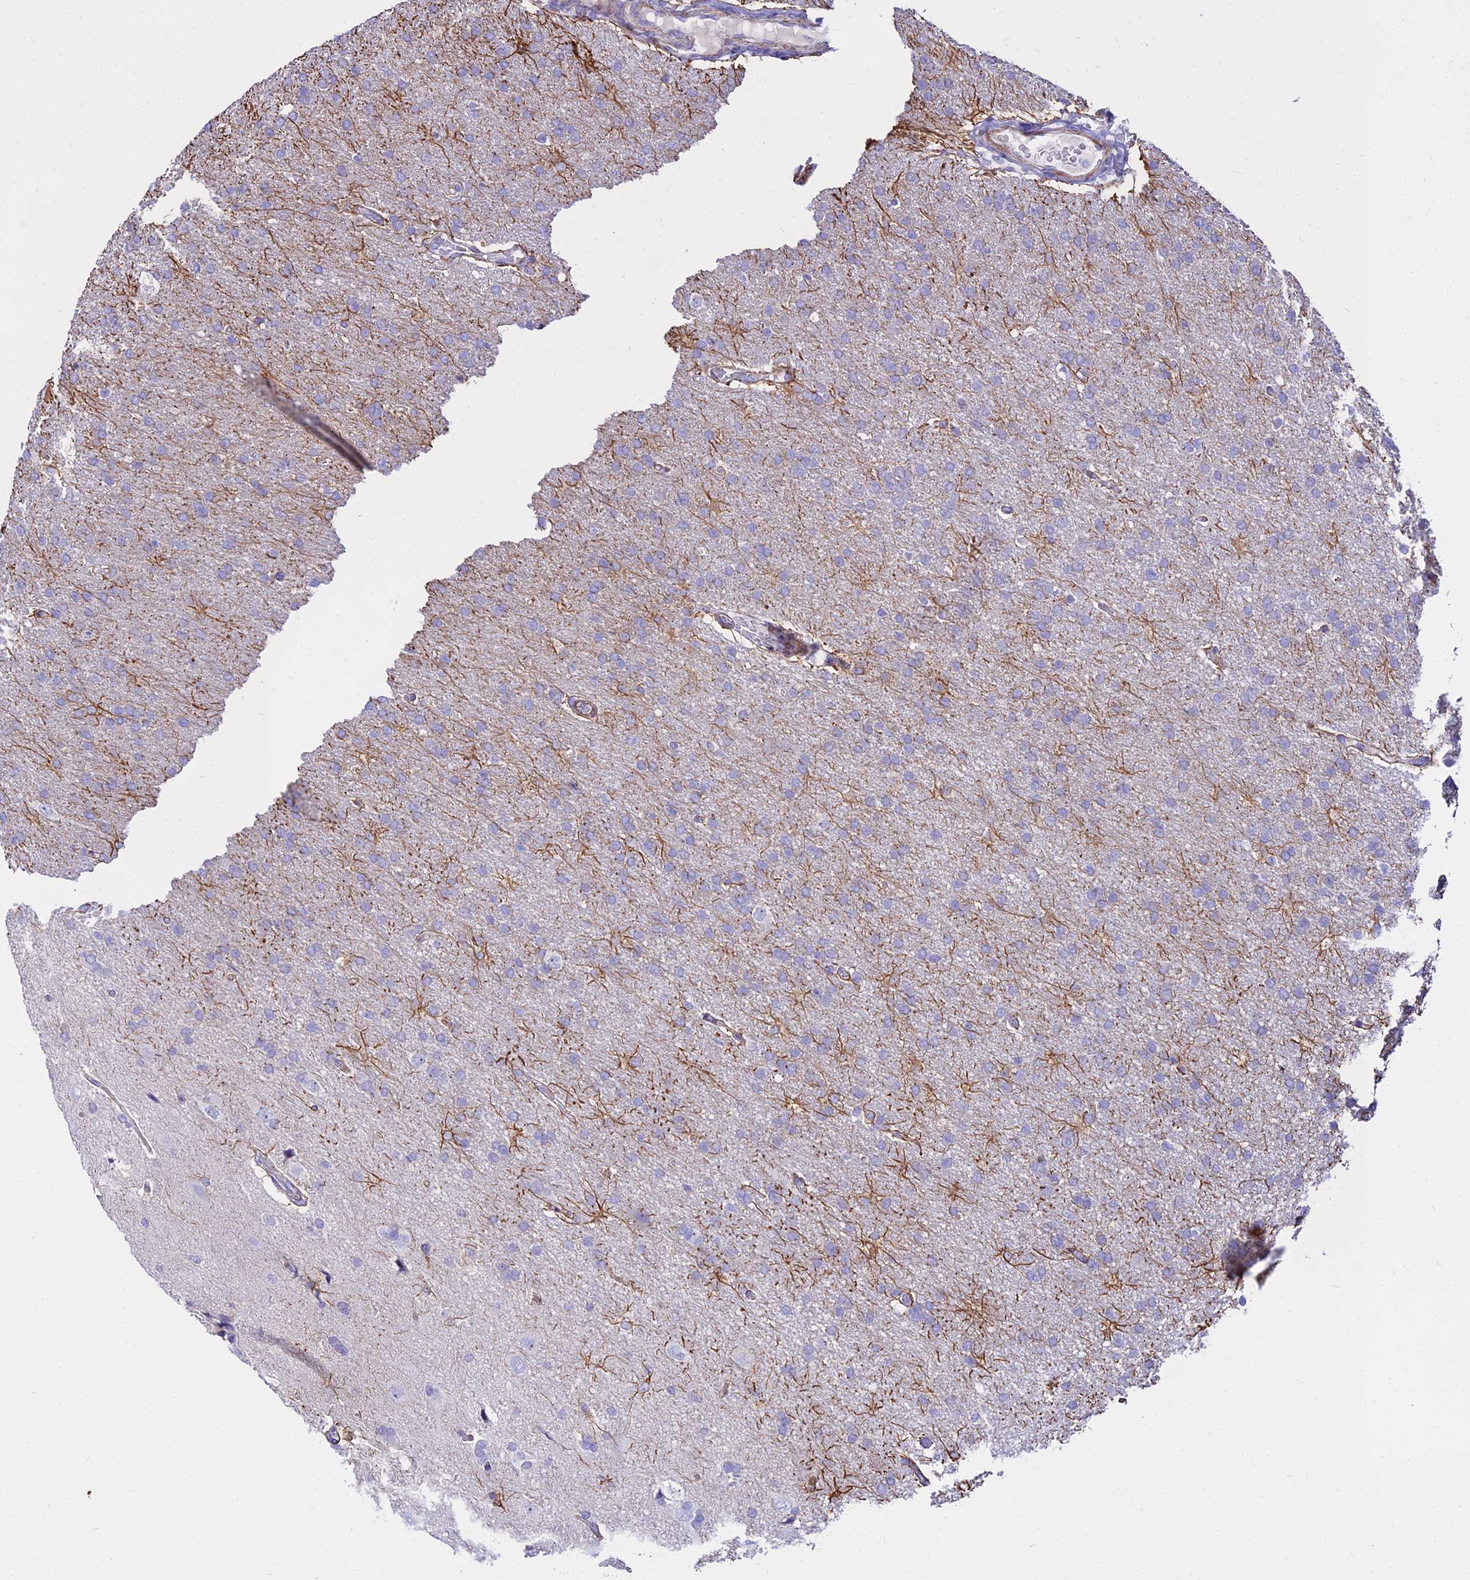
{"staining": {"intensity": "negative", "quantity": "none", "location": "none"}, "tissue": "glioma", "cell_type": "Tumor cells", "image_type": "cancer", "snomed": [{"axis": "morphology", "description": "Glioma, malignant, High grade"}, {"axis": "topography", "description": "Brain"}], "caption": "IHC of human glioma demonstrates no expression in tumor cells. (DAB (3,3'-diaminobenzidine) immunohistochemistry (IHC) with hematoxylin counter stain).", "gene": "DLX1", "patient": {"sex": "male", "age": 72}}